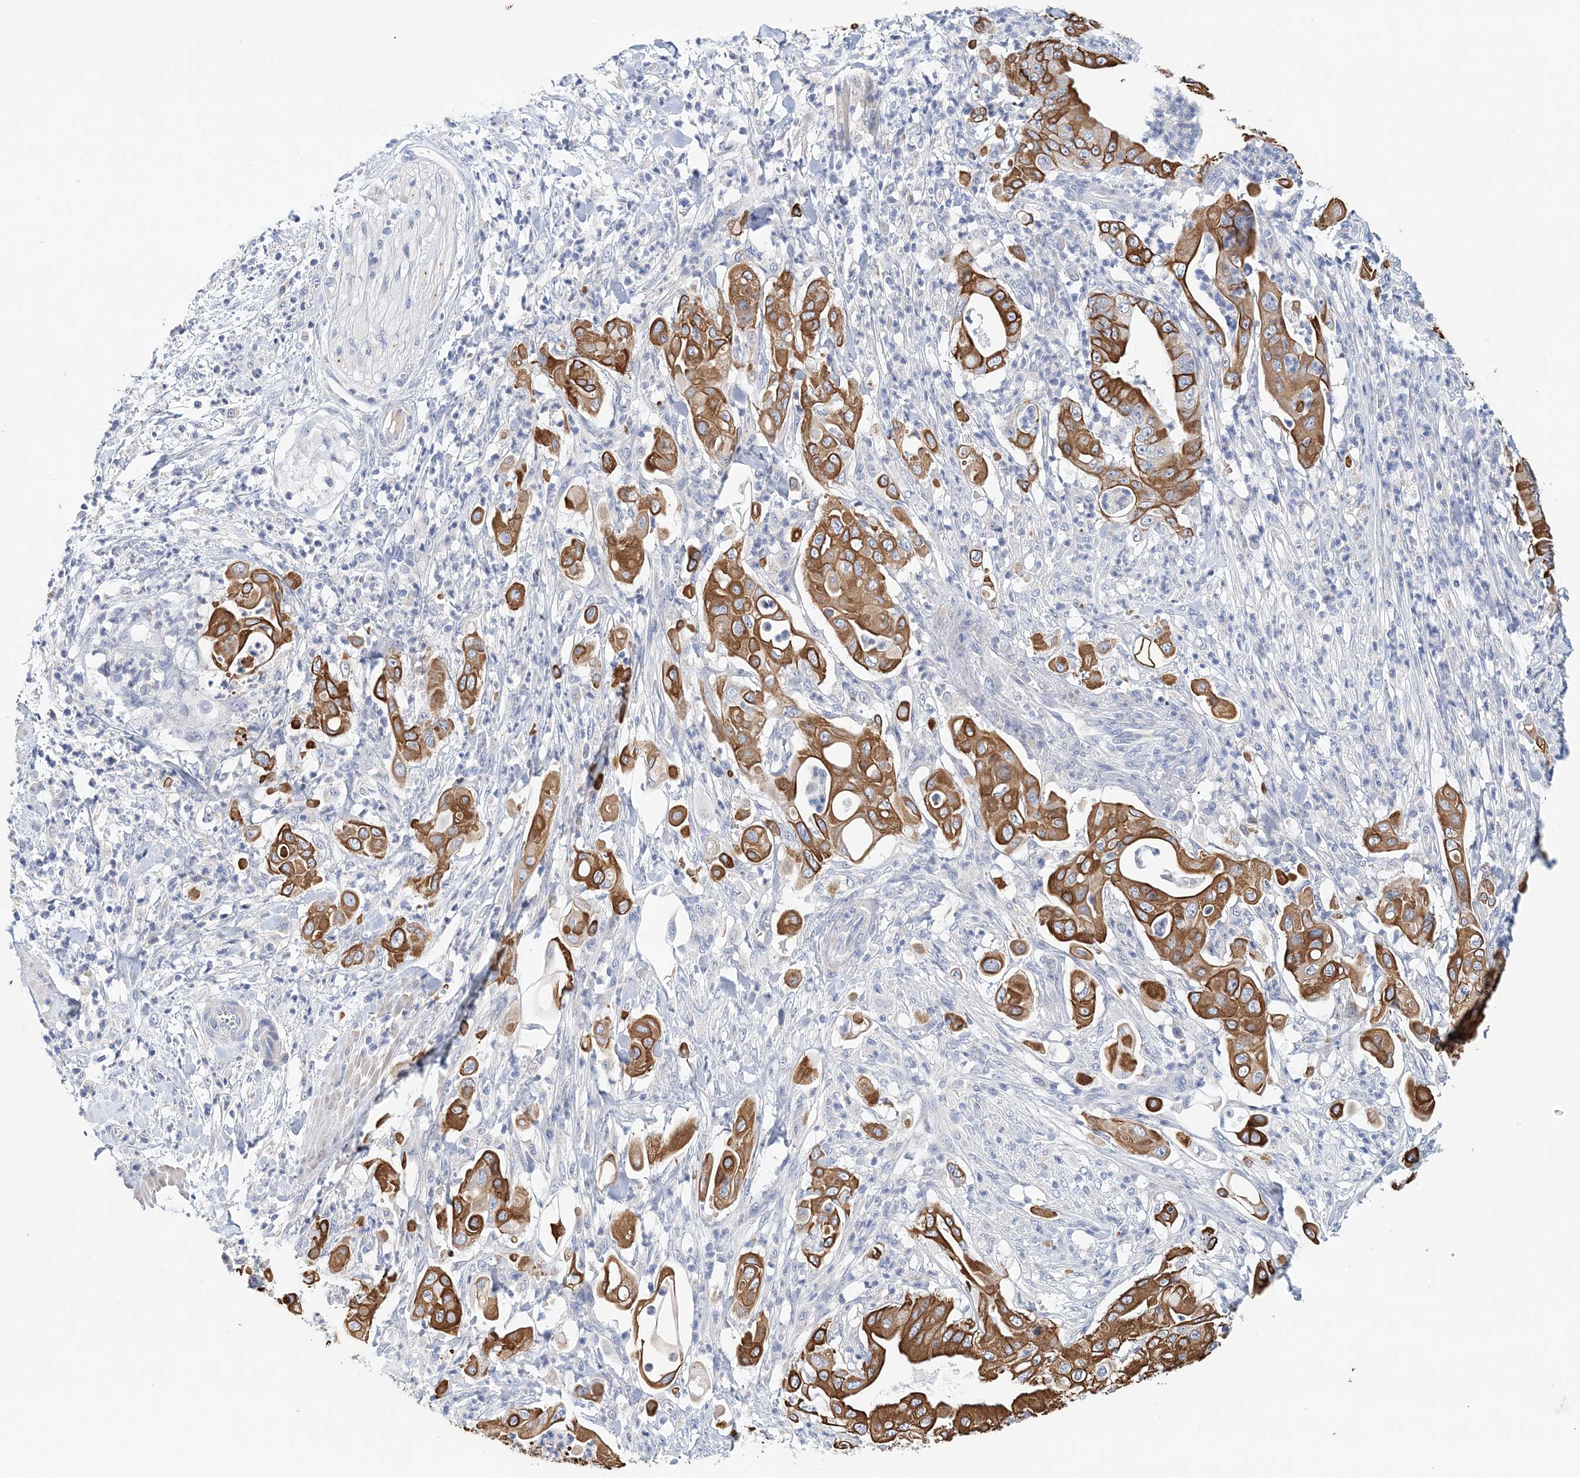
{"staining": {"intensity": "strong", "quantity": ">75%", "location": "cytoplasmic/membranous"}, "tissue": "pancreatic cancer", "cell_type": "Tumor cells", "image_type": "cancer", "snomed": [{"axis": "morphology", "description": "Adenocarcinoma, NOS"}, {"axis": "topography", "description": "Pancreas"}], "caption": "Immunohistochemistry photomicrograph of neoplastic tissue: pancreatic cancer (adenocarcinoma) stained using immunohistochemistry (IHC) reveals high levels of strong protein expression localized specifically in the cytoplasmic/membranous of tumor cells, appearing as a cytoplasmic/membranous brown color.", "gene": "LRRIQ4", "patient": {"sex": "female", "age": 77}}